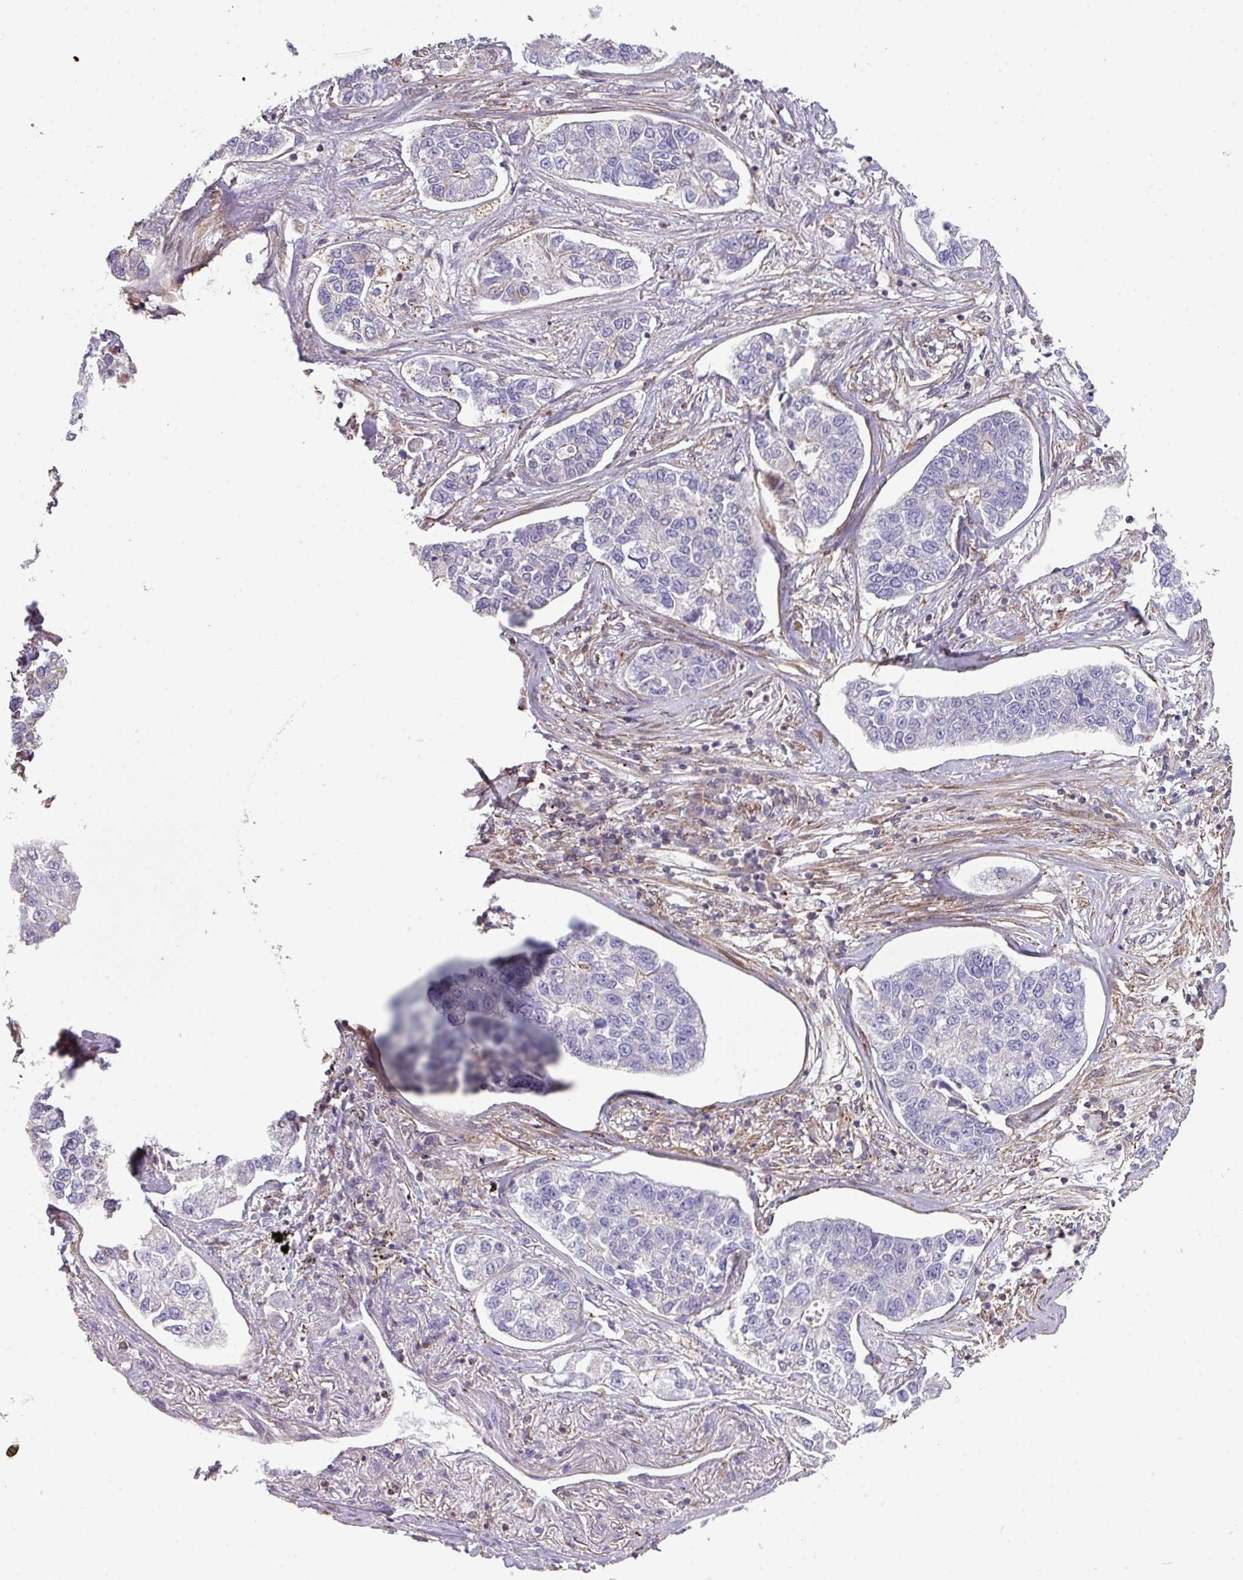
{"staining": {"intensity": "negative", "quantity": "none", "location": "none"}, "tissue": "lung cancer", "cell_type": "Tumor cells", "image_type": "cancer", "snomed": [{"axis": "morphology", "description": "Adenocarcinoma, NOS"}, {"axis": "topography", "description": "Lung"}], "caption": "A high-resolution micrograph shows immunohistochemistry staining of adenocarcinoma (lung), which reveals no significant positivity in tumor cells.", "gene": "LRRC41", "patient": {"sex": "male", "age": 49}}